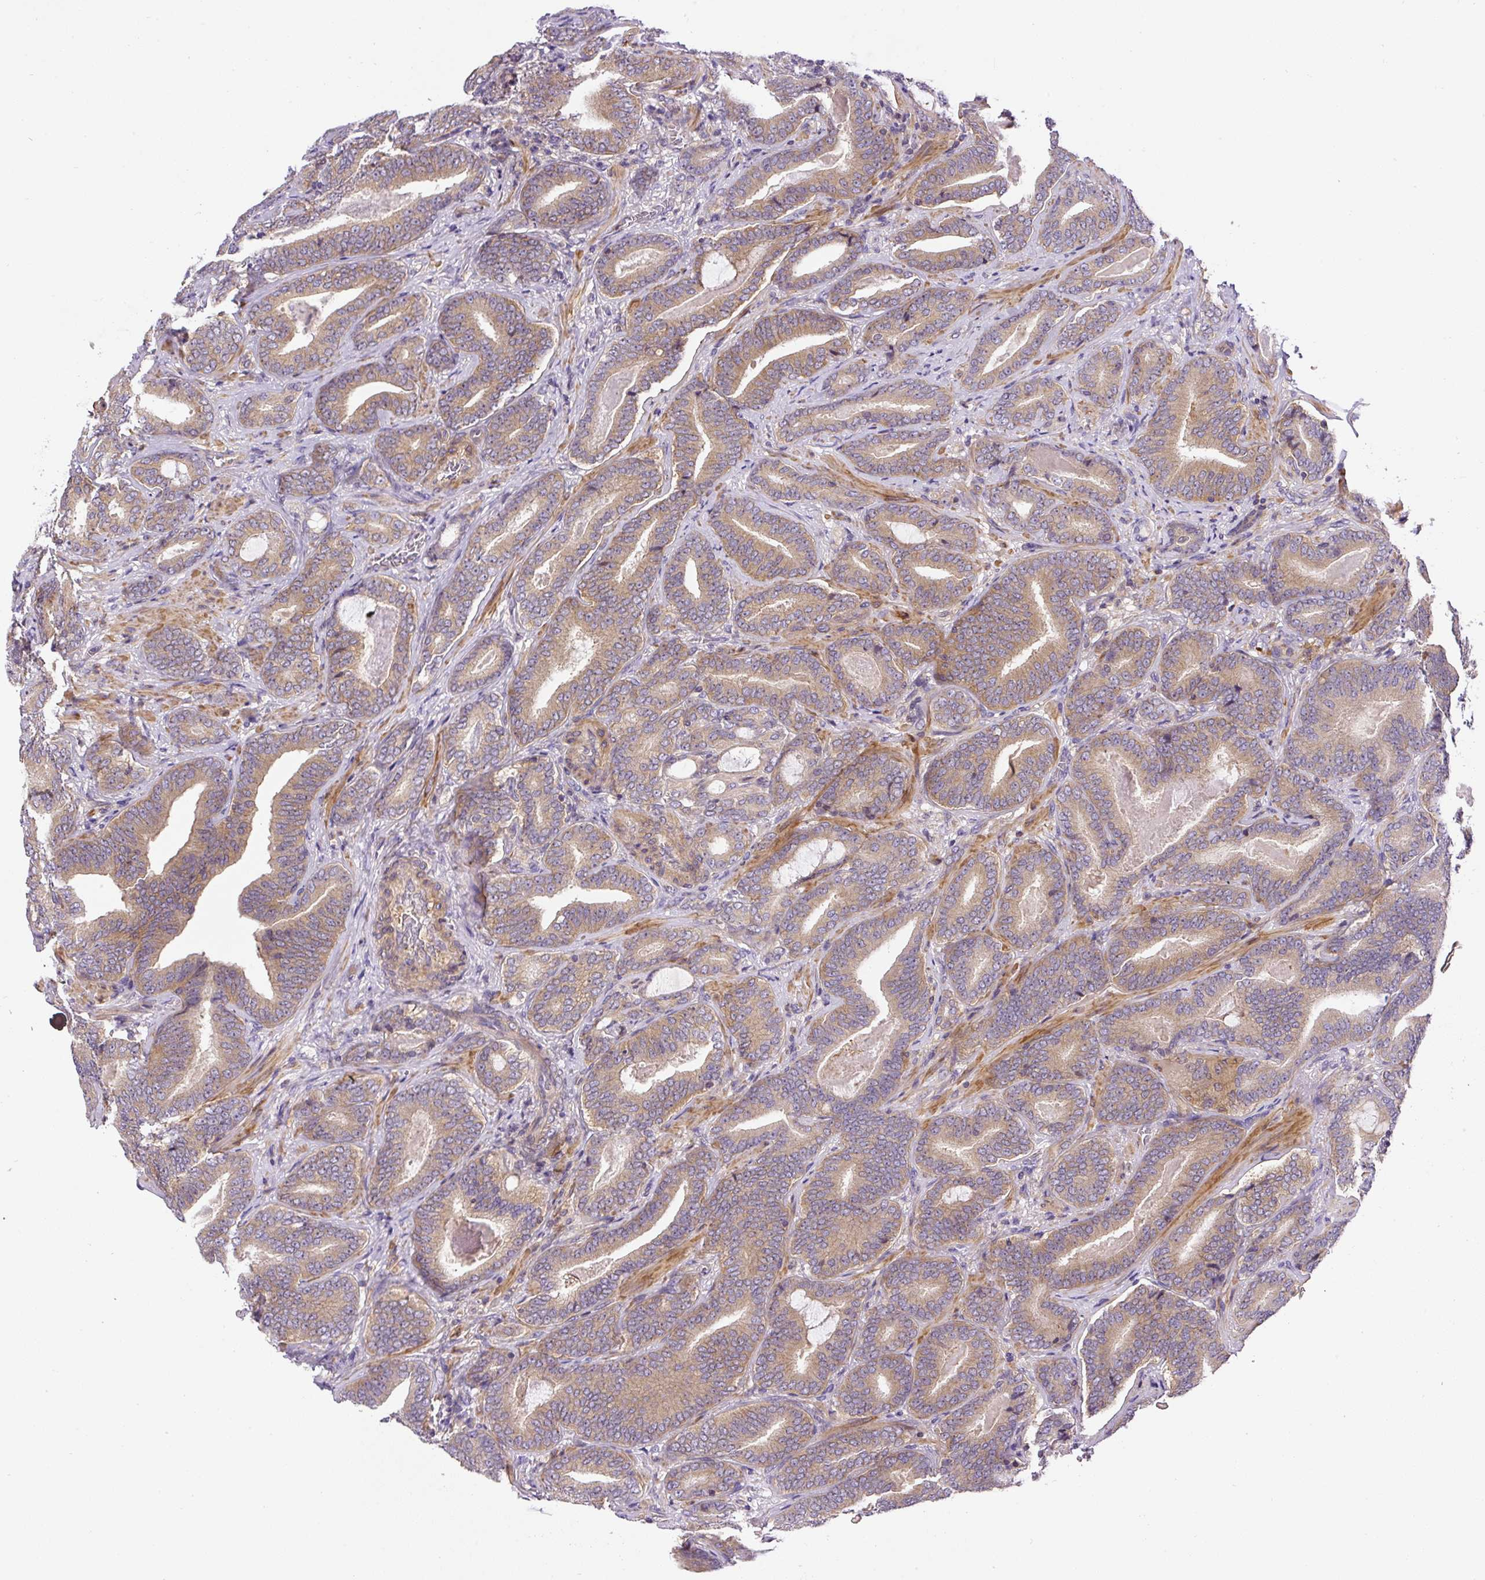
{"staining": {"intensity": "weak", "quantity": ">75%", "location": "cytoplasmic/membranous"}, "tissue": "prostate cancer", "cell_type": "Tumor cells", "image_type": "cancer", "snomed": [{"axis": "morphology", "description": "Adenocarcinoma, Low grade"}, {"axis": "topography", "description": "Prostate and seminal vesicle, NOS"}], "caption": "There is low levels of weak cytoplasmic/membranous positivity in tumor cells of prostate cancer (low-grade adenocarcinoma), as demonstrated by immunohistochemical staining (brown color).", "gene": "CCDC28A", "patient": {"sex": "male", "age": 61}}